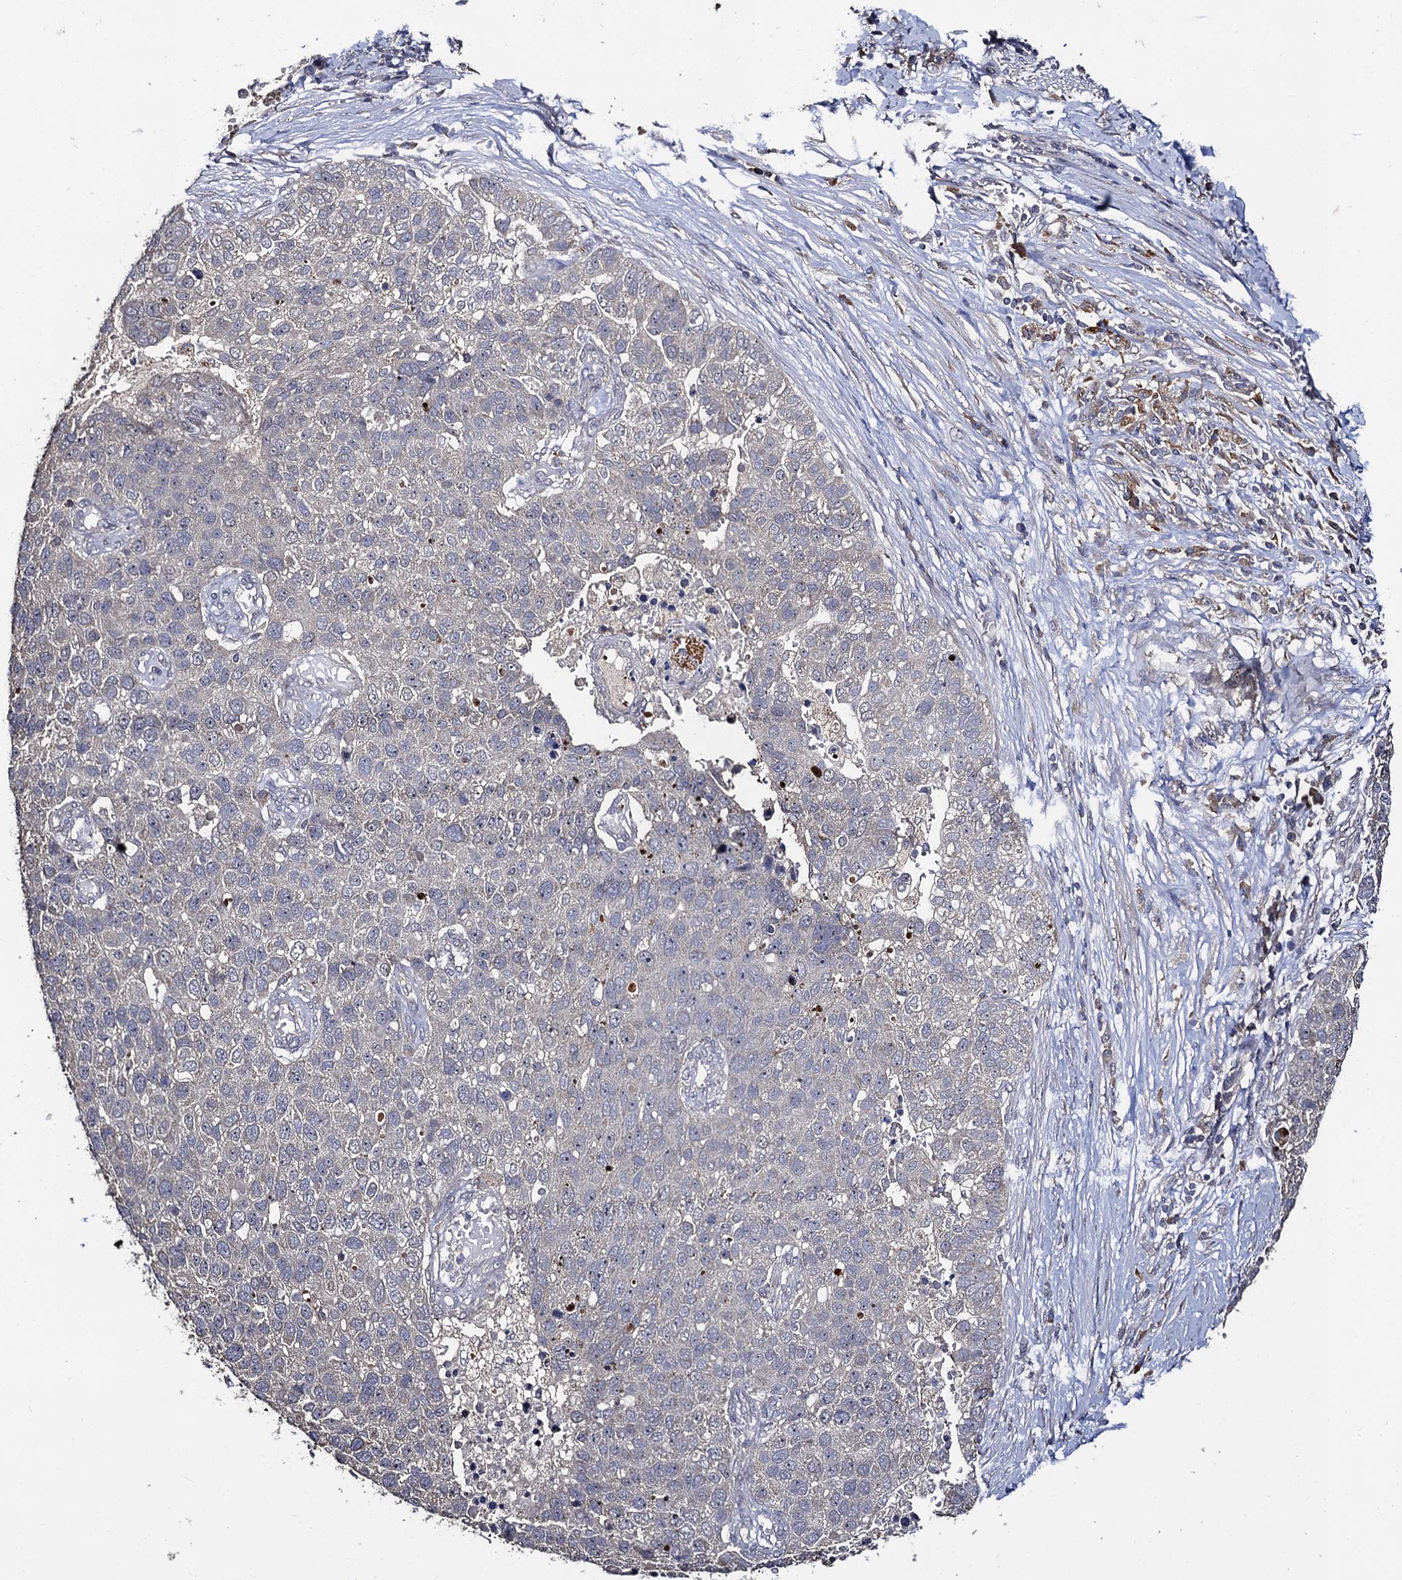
{"staining": {"intensity": "negative", "quantity": "none", "location": "none"}, "tissue": "pancreatic cancer", "cell_type": "Tumor cells", "image_type": "cancer", "snomed": [{"axis": "morphology", "description": "Adenocarcinoma, NOS"}, {"axis": "topography", "description": "Pancreas"}], "caption": "A histopathology image of pancreatic cancer stained for a protein shows no brown staining in tumor cells.", "gene": "LRRC63", "patient": {"sex": "female", "age": 61}}